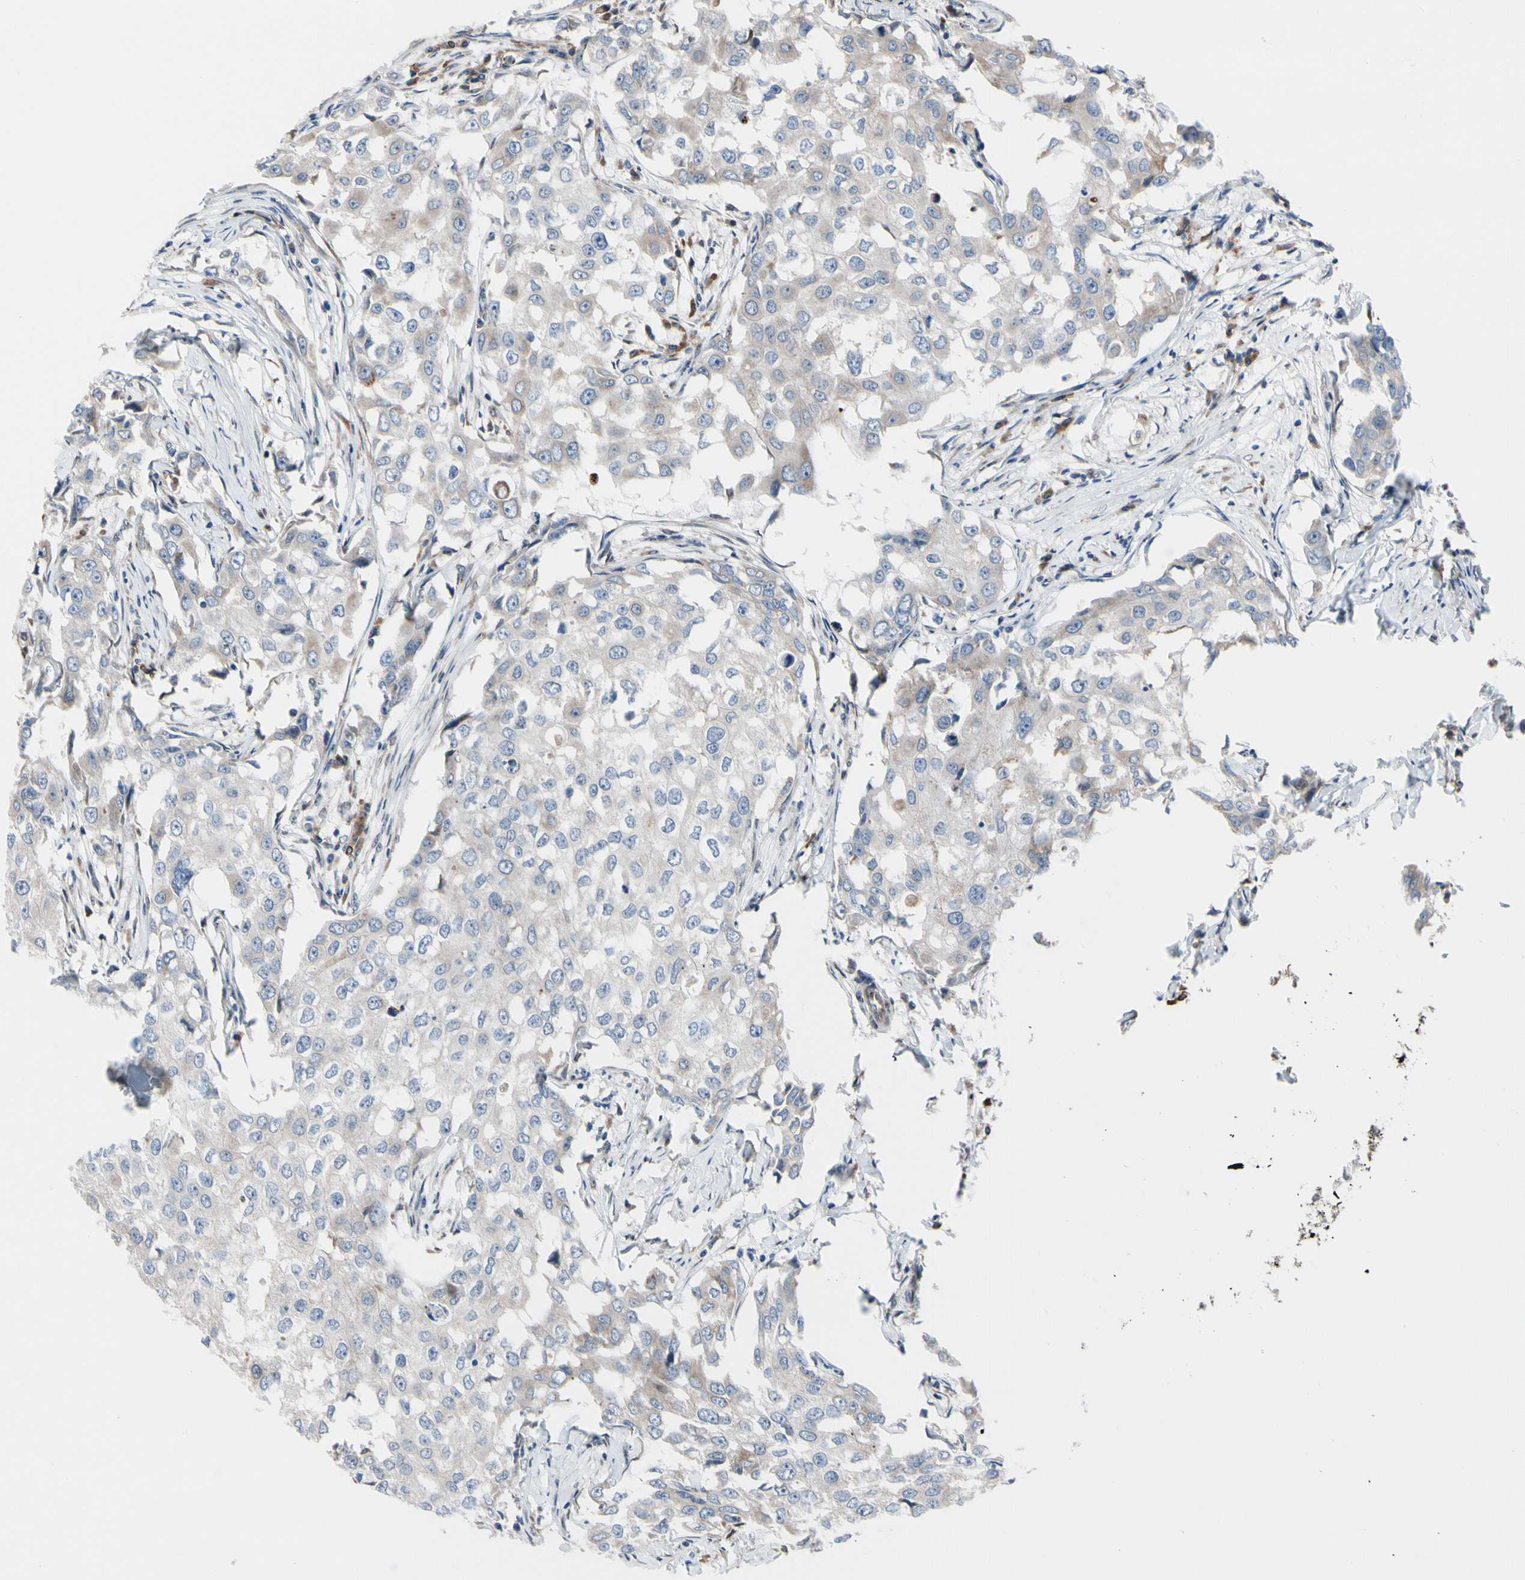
{"staining": {"intensity": "weak", "quantity": "25%-75%", "location": "cytoplasmic/membranous"}, "tissue": "breast cancer", "cell_type": "Tumor cells", "image_type": "cancer", "snomed": [{"axis": "morphology", "description": "Duct carcinoma"}, {"axis": "topography", "description": "Breast"}], "caption": "IHC of human breast cancer (intraductal carcinoma) demonstrates low levels of weak cytoplasmic/membranous positivity in about 25%-75% of tumor cells.", "gene": "TMED7", "patient": {"sex": "female", "age": 27}}